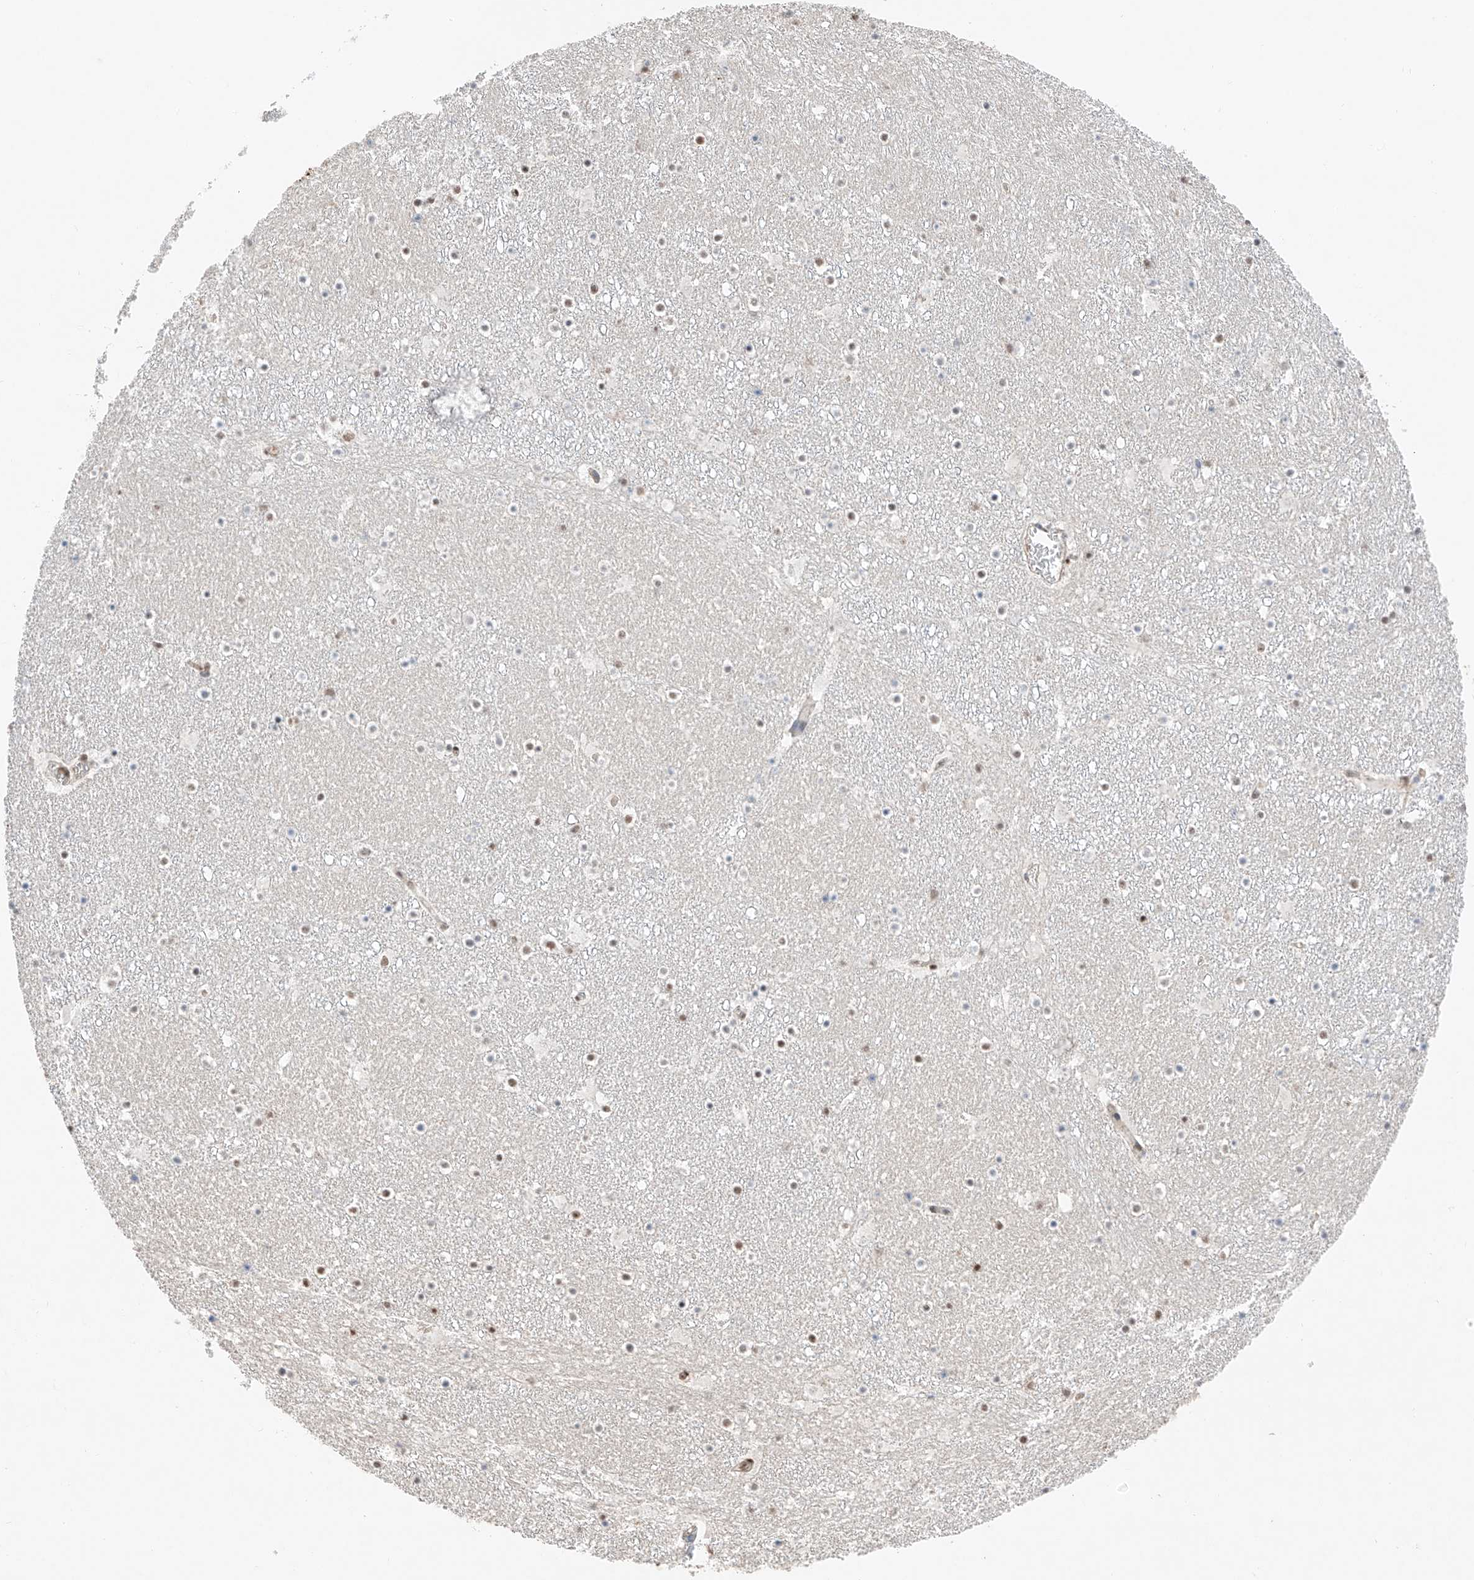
{"staining": {"intensity": "moderate", "quantity": "<25%", "location": "nuclear"}, "tissue": "caudate", "cell_type": "Glial cells", "image_type": "normal", "snomed": [{"axis": "morphology", "description": "Normal tissue, NOS"}, {"axis": "topography", "description": "Lateral ventricle wall"}], "caption": "IHC staining of unremarkable caudate, which exhibits low levels of moderate nuclear positivity in approximately <25% of glial cells indicating moderate nuclear protein expression. The staining was performed using DAB (3,3'-diaminobenzidine) (brown) for protein detection and nuclei were counterstained in hematoxylin (blue).", "gene": "TBX4", "patient": {"sex": "male", "age": 45}}